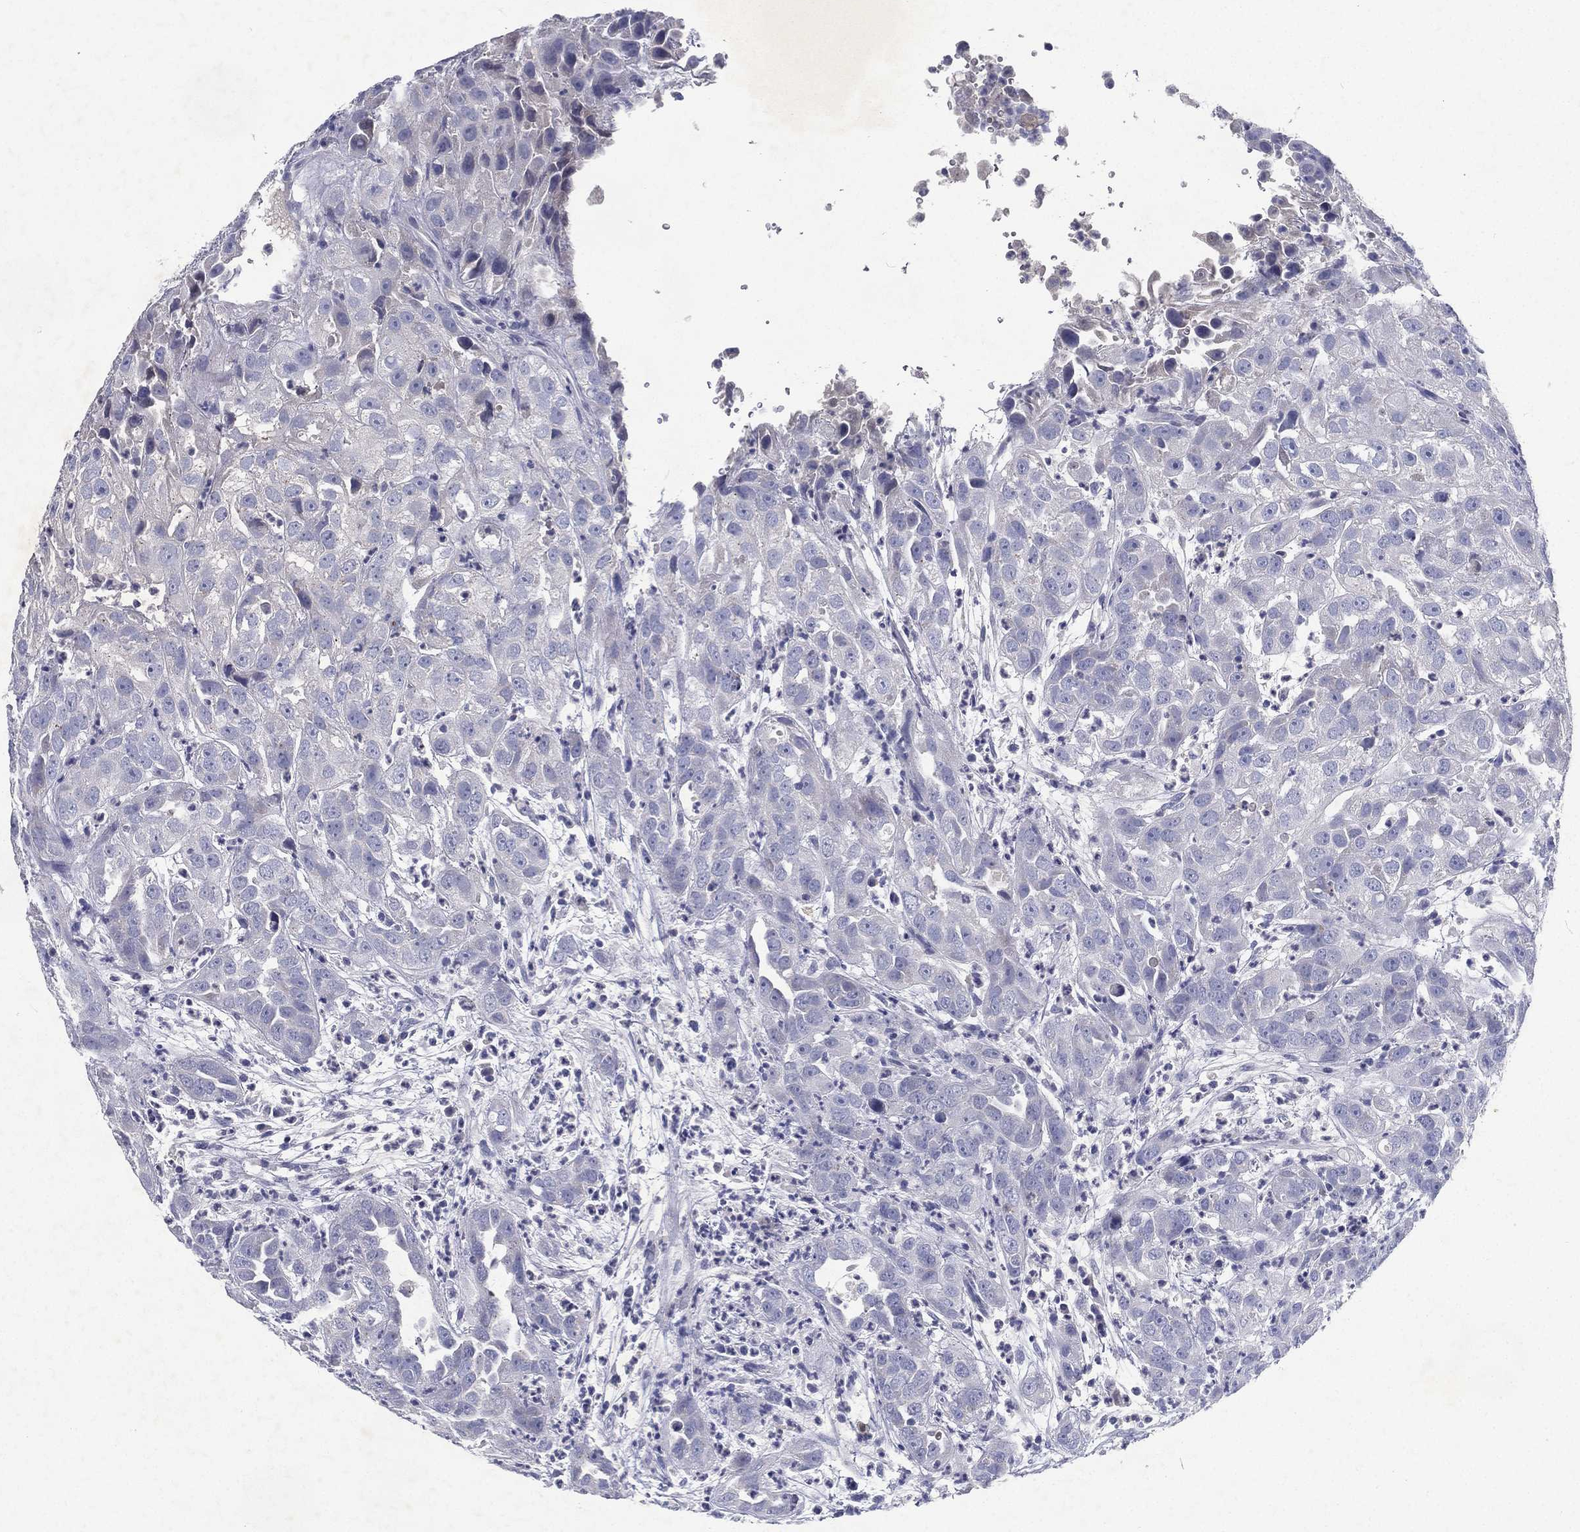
{"staining": {"intensity": "negative", "quantity": "none", "location": "none"}, "tissue": "urothelial cancer", "cell_type": "Tumor cells", "image_type": "cancer", "snomed": [{"axis": "morphology", "description": "Urothelial carcinoma, High grade"}, {"axis": "topography", "description": "Urinary bladder"}], "caption": "The photomicrograph exhibits no staining of tumor cells in urothelial cancer.", "gene": "RGS13", "patient": {"sex": "female", "age": 41}}